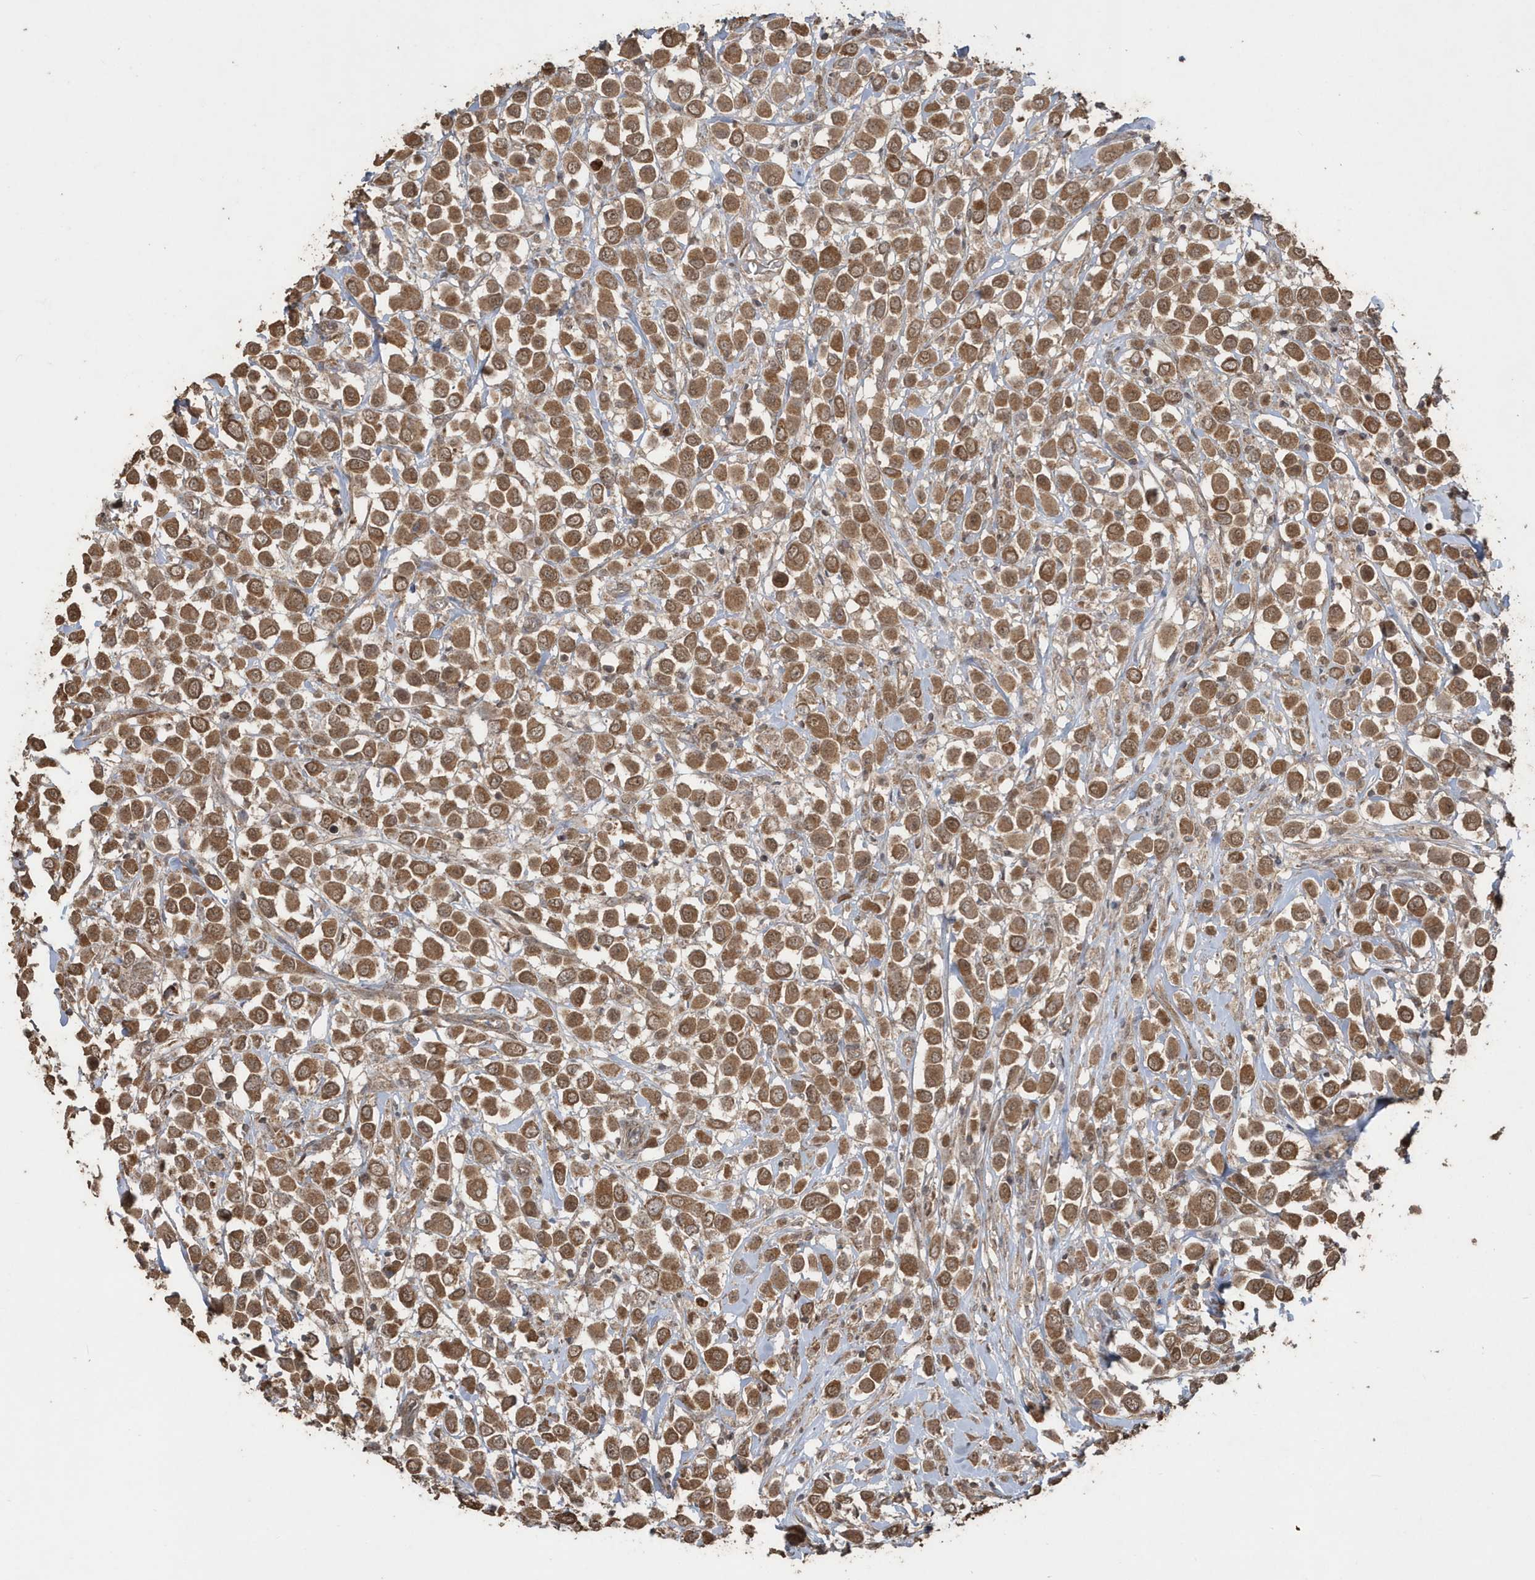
{"staining": {"intensity": "moderate", "quantity": ">75%", "location": "cytoplasmic/membranous"}, "tissue": "breast cancer", "cell_type": "Tumor cells", "image_type": "cancer", "snomed": [{"axis": "morphology", "description": "Duct carcinoma"}, {"axis": "topography", "description": "Breast"}], "caption": "Immunohistochemical staining of human breast intraductal carcinoma exhibits moderate cytoplasmic/membranous protein positivity in approximately >75% of tumor cells.", "gene": "PAXBP1", "patient": {"sex": "female", "age": 61}}